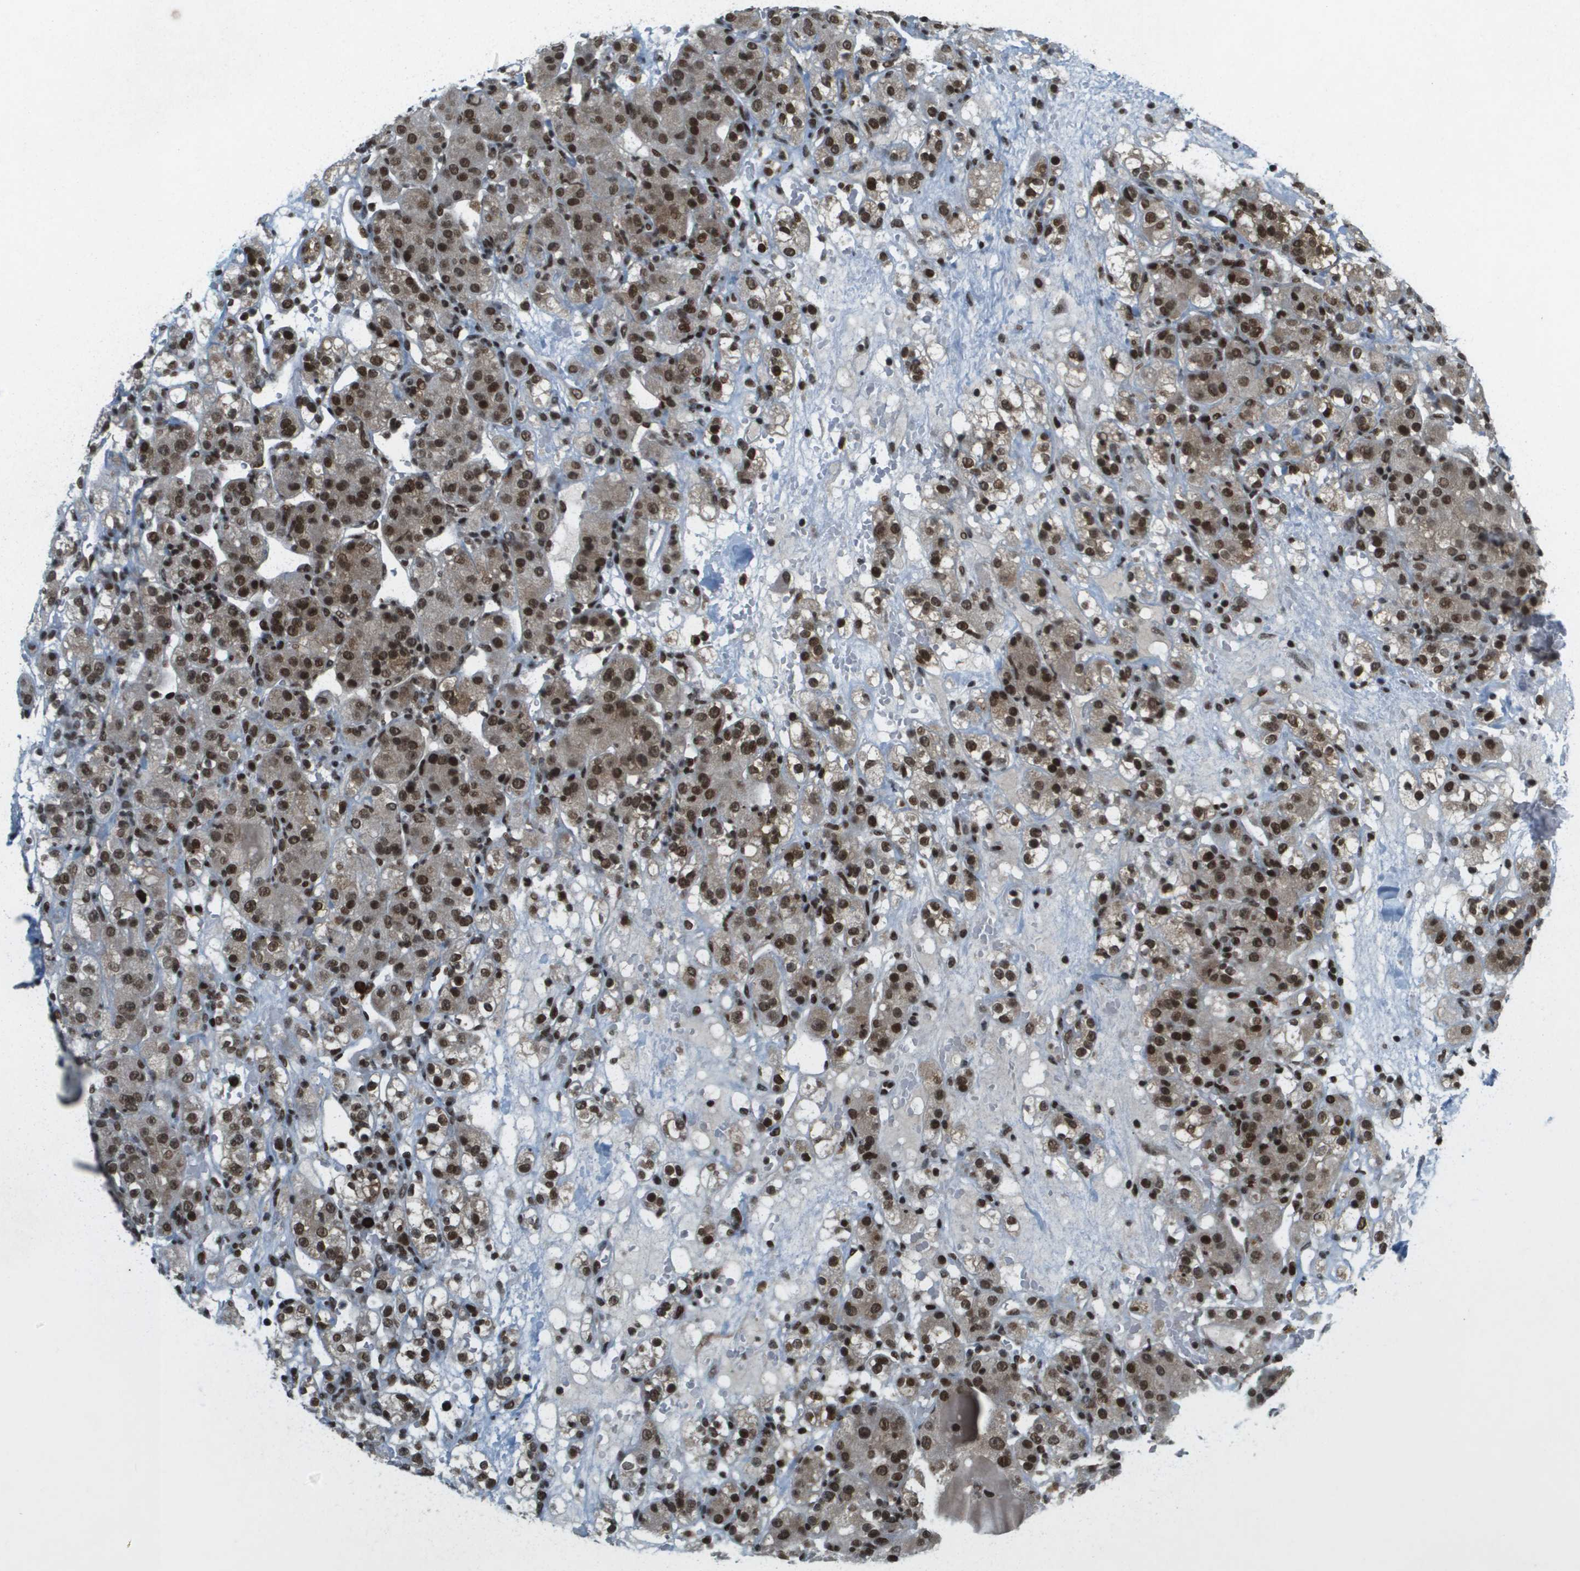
{"staining": {"intensity": "strong", "quantity": ">75%", "location": "nuclear"}, "tissue": "renal cancer", "cell_type": "Tumor cells", "image_type": "cancer", "snomed": [{"axis": "morphology", "description": "Normal tissue, NOS"}, {"axis": "morphology", "description": "Adenocarcinoma, NOS"}, {"axis": "topography", "description": "Kidney"}], "caption": "A high-resolution image shows IHC staining of renal adenocarcinoma, which reveals strong nuclear expression in approximately >75% of tumor cells.", "gene": "IRF7", "patient": {"sex": "male", "age": 61}}